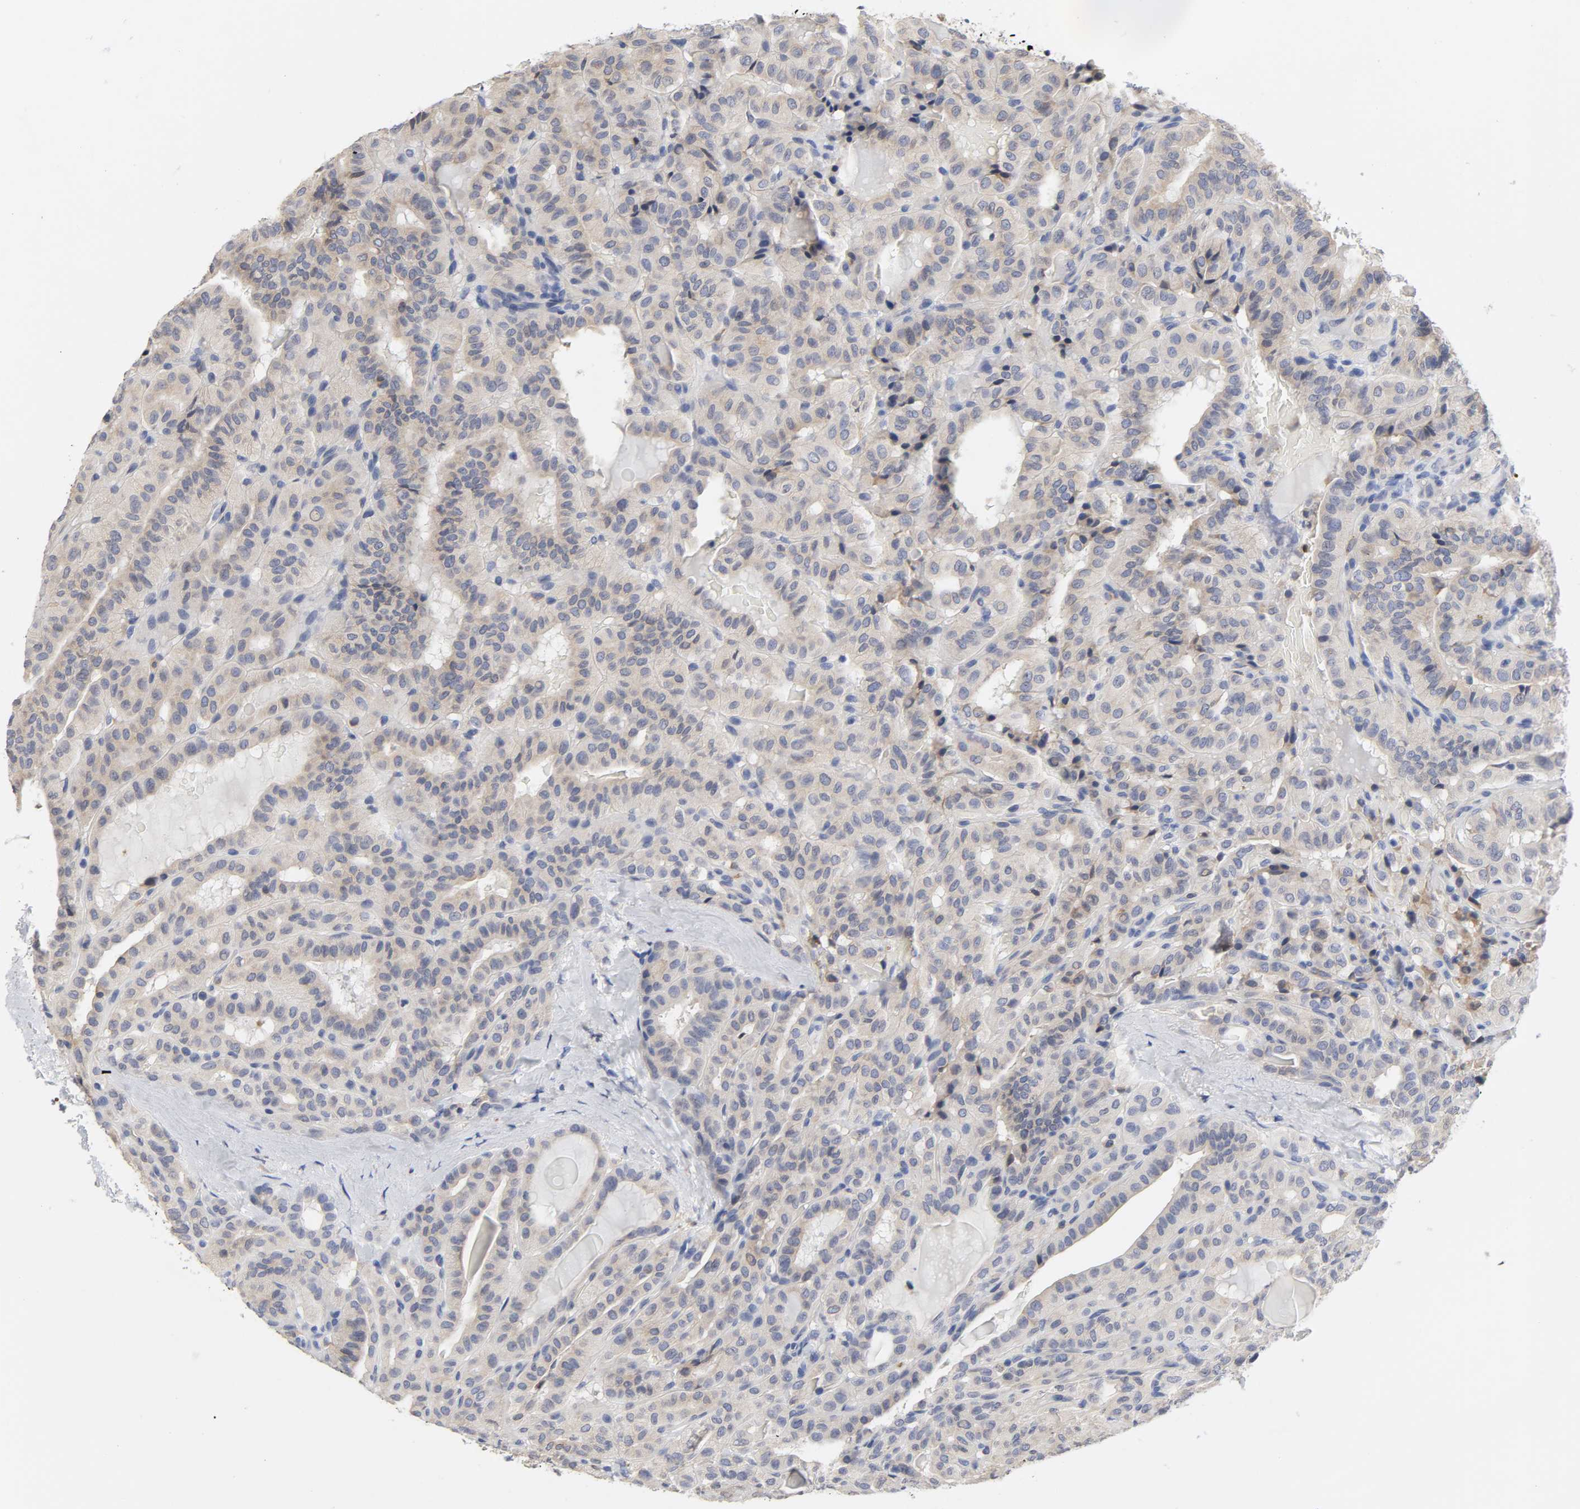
{"staining": {"intensity": "weak", "quantity": ">75%", "location": "cytoplasmic/membranous"}, "tissue": "thyroid cancer", "cell_type": "Tumor cells", "image_type": "cancer", "snomed": [{"axis": "morphology", "description": "Papillary adenocarcinoma, NOS"}, {"axis": "topography", "description": "Thyroid gland"}], "caption": "A low amount of weak cytoplasmic/membranous positivity is present in about >75% of tumor cells in papillary adenocarcinoma (thyroid) tissue.", "gene": "HCK", "patient": {"sex": "male", "age": 77}}